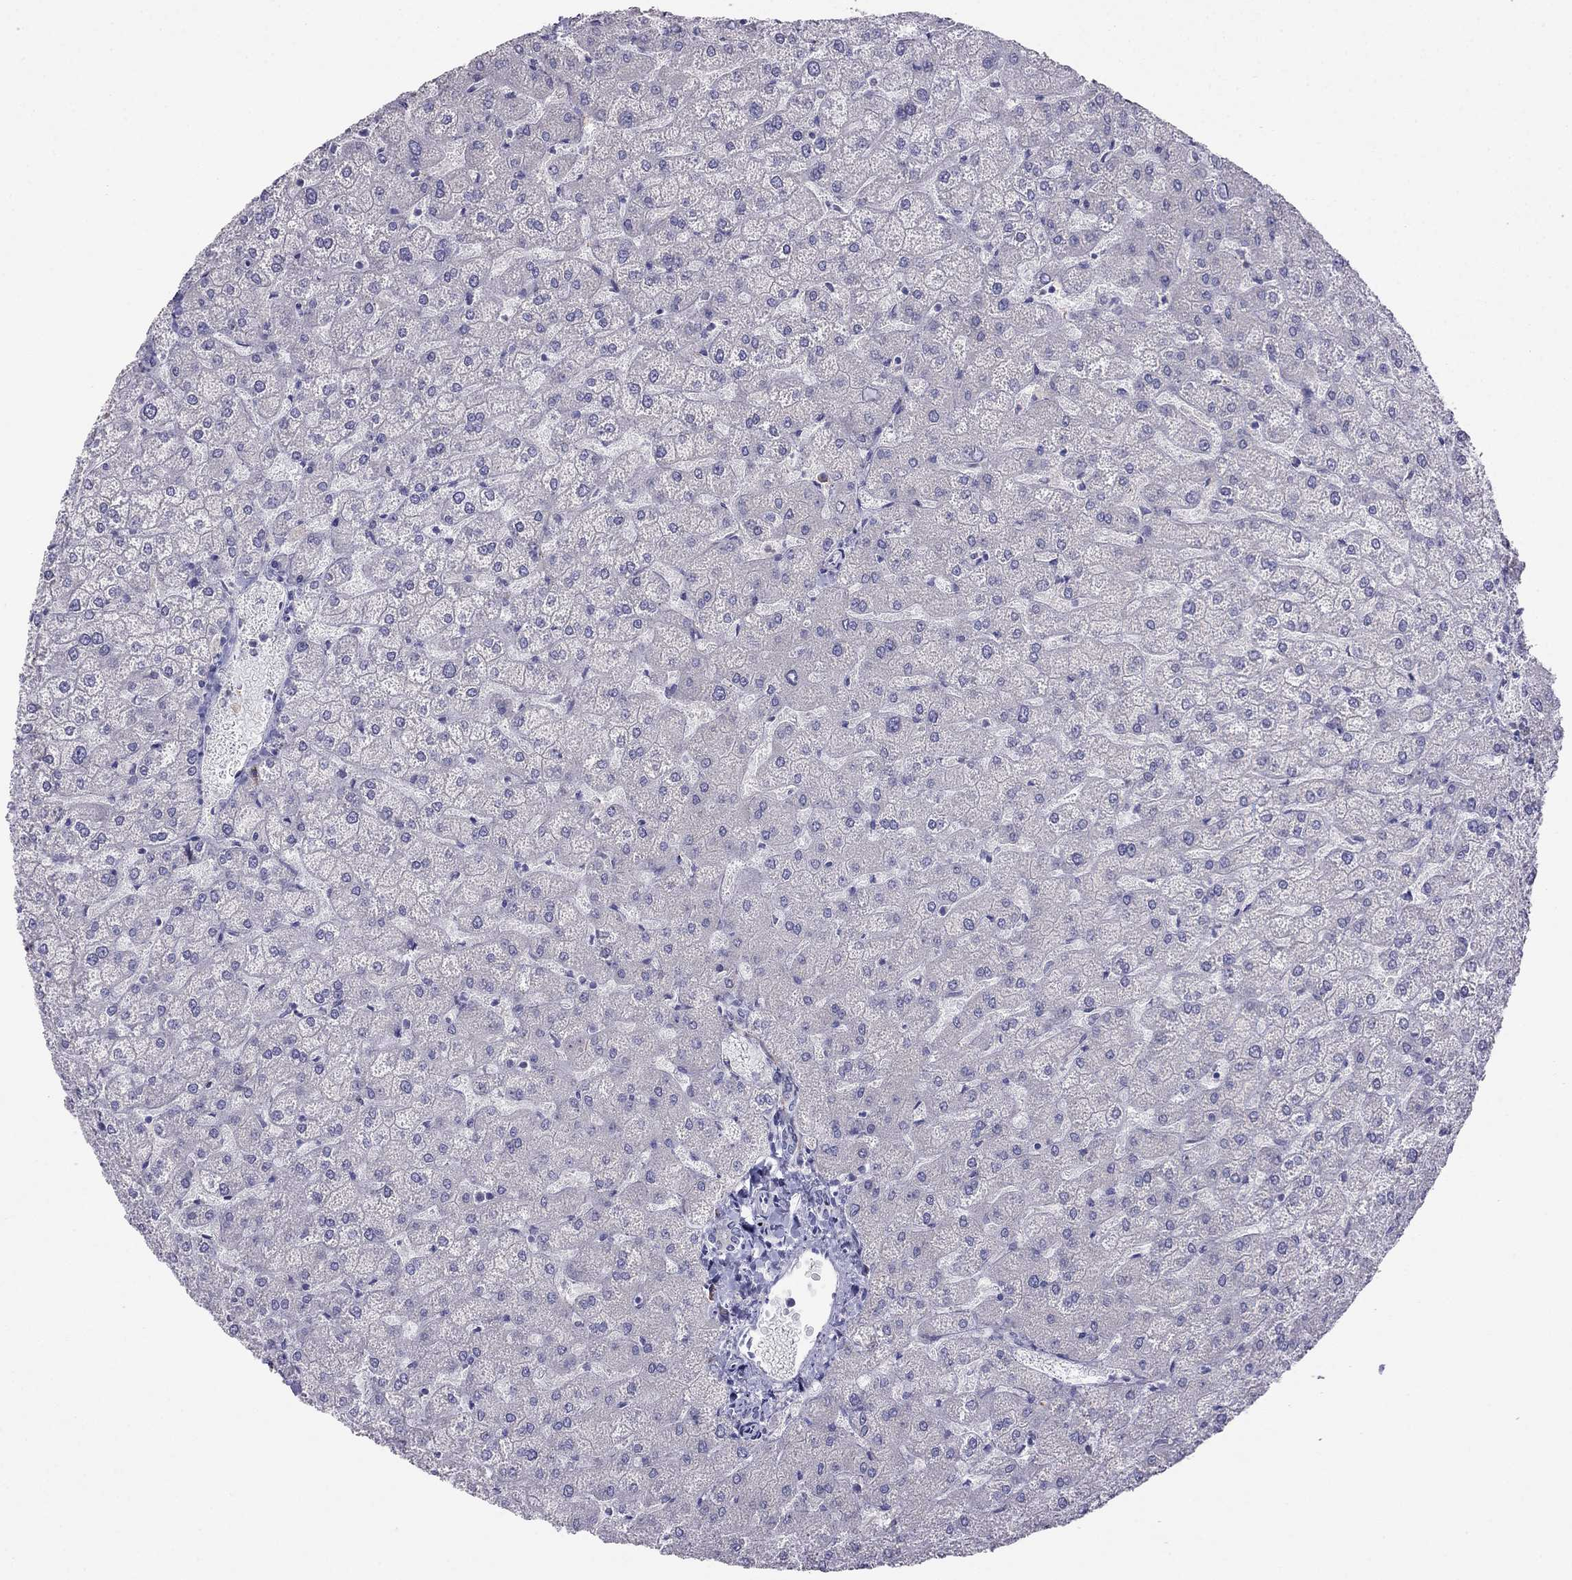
{"staining": {"intensity": "negative", "quantity": "none", "location": "none"}, "tissue": "liver", "cell_type": "Cholangiocytes", "image_type": "normal", "snomed": [{"axis": "morphology", "description": "Normal tissue, NOS"}, {"axis": "topography", "description": "Liver"}], "caption": "A photomicrograph of liver stained for a protein exhibits no brown staining in cholangiocytes. (Immunohistochemistry (ihc), brightfield microscopy, high magnification).", "gene": "LONRF2", "patient": {"sex": "female", "age": 32}}